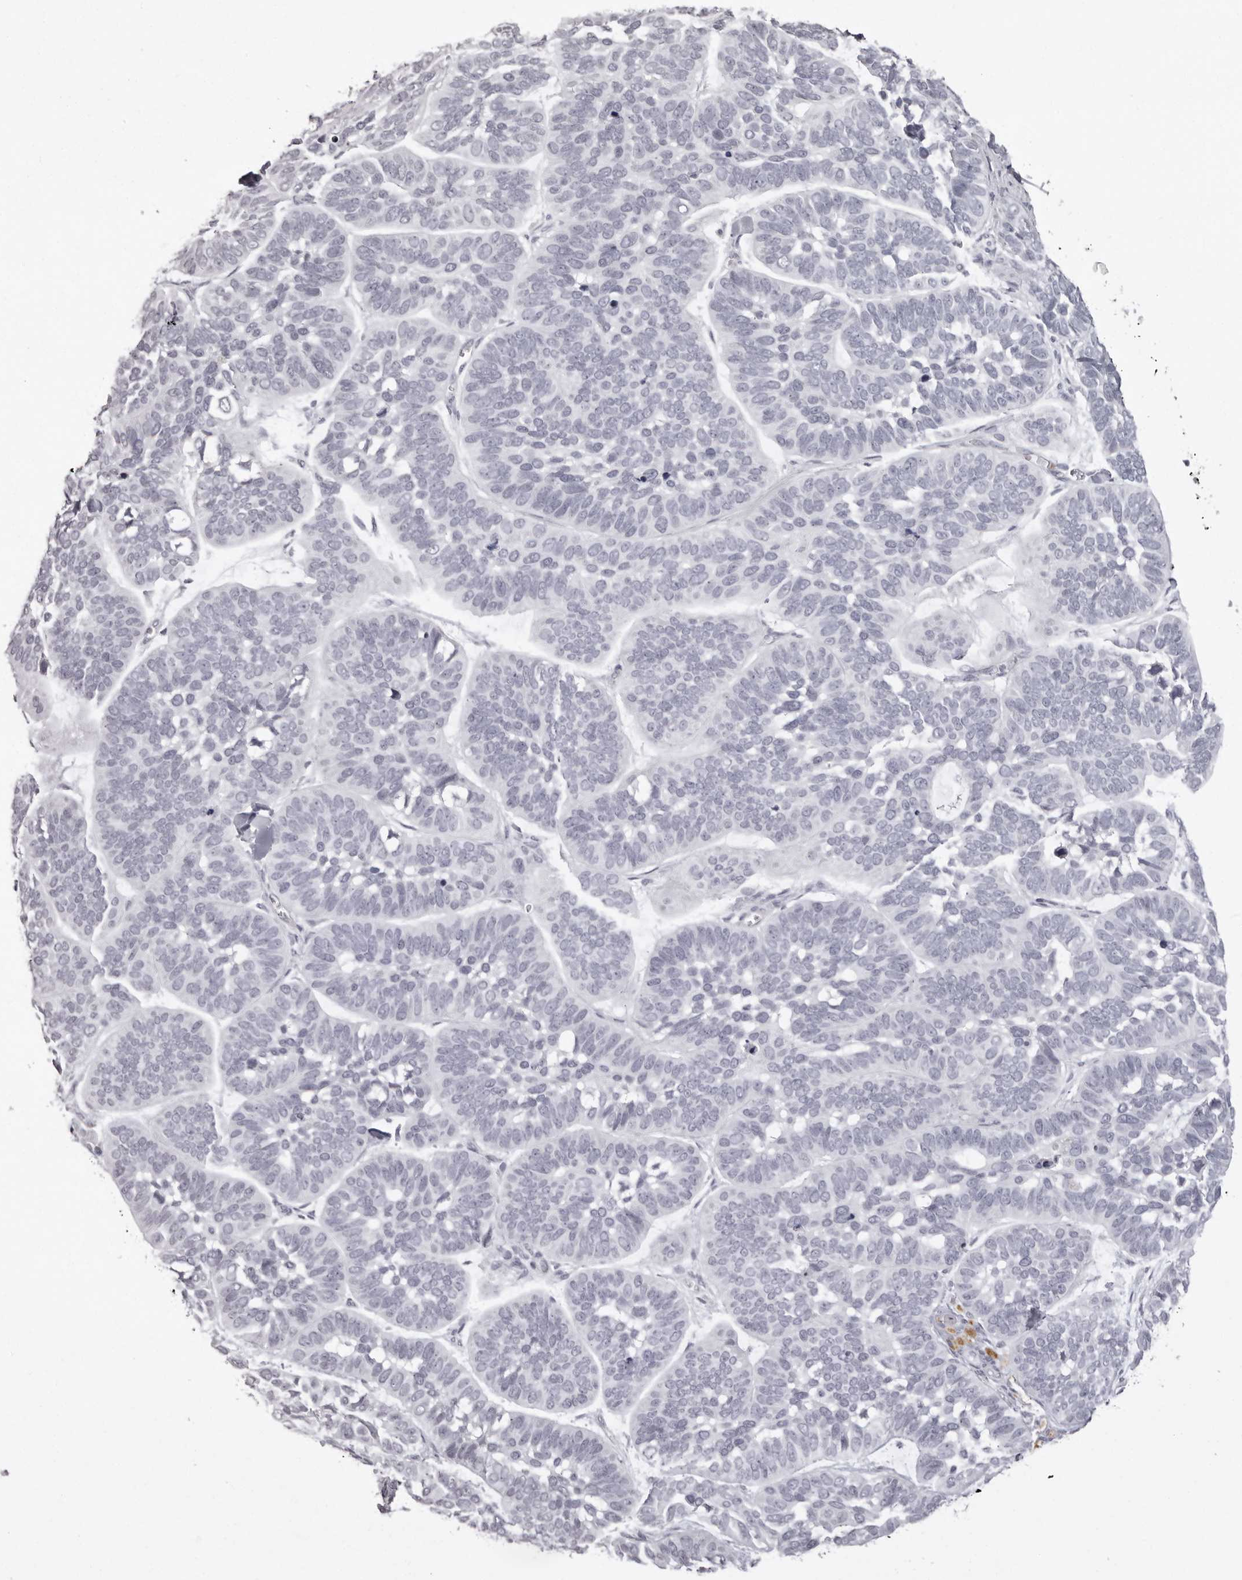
{"staining": {"intensity": "negative", "quantity": "none", "location": "none"}, "tissue": "skin cancer", "cell_type": "Tumor cells", "image_type": "cancer", "snomed": [{"axis": "morphology", "description": "Basal cell carcinoma"}, {"axis": "topography", "description": "Skin"}], "caption": "Skin cancer (basal cell carcinoma) was stained to show a protein in brown. There is no significant positivity in tumor cells. The staining is performed using DAB (3,3'-diaminobenzidine) brown chromogen with nuclei counter-stained in using hematoxylin.", "gene": "C8orf74", "patient": {"sex": "male", "age": 62}}